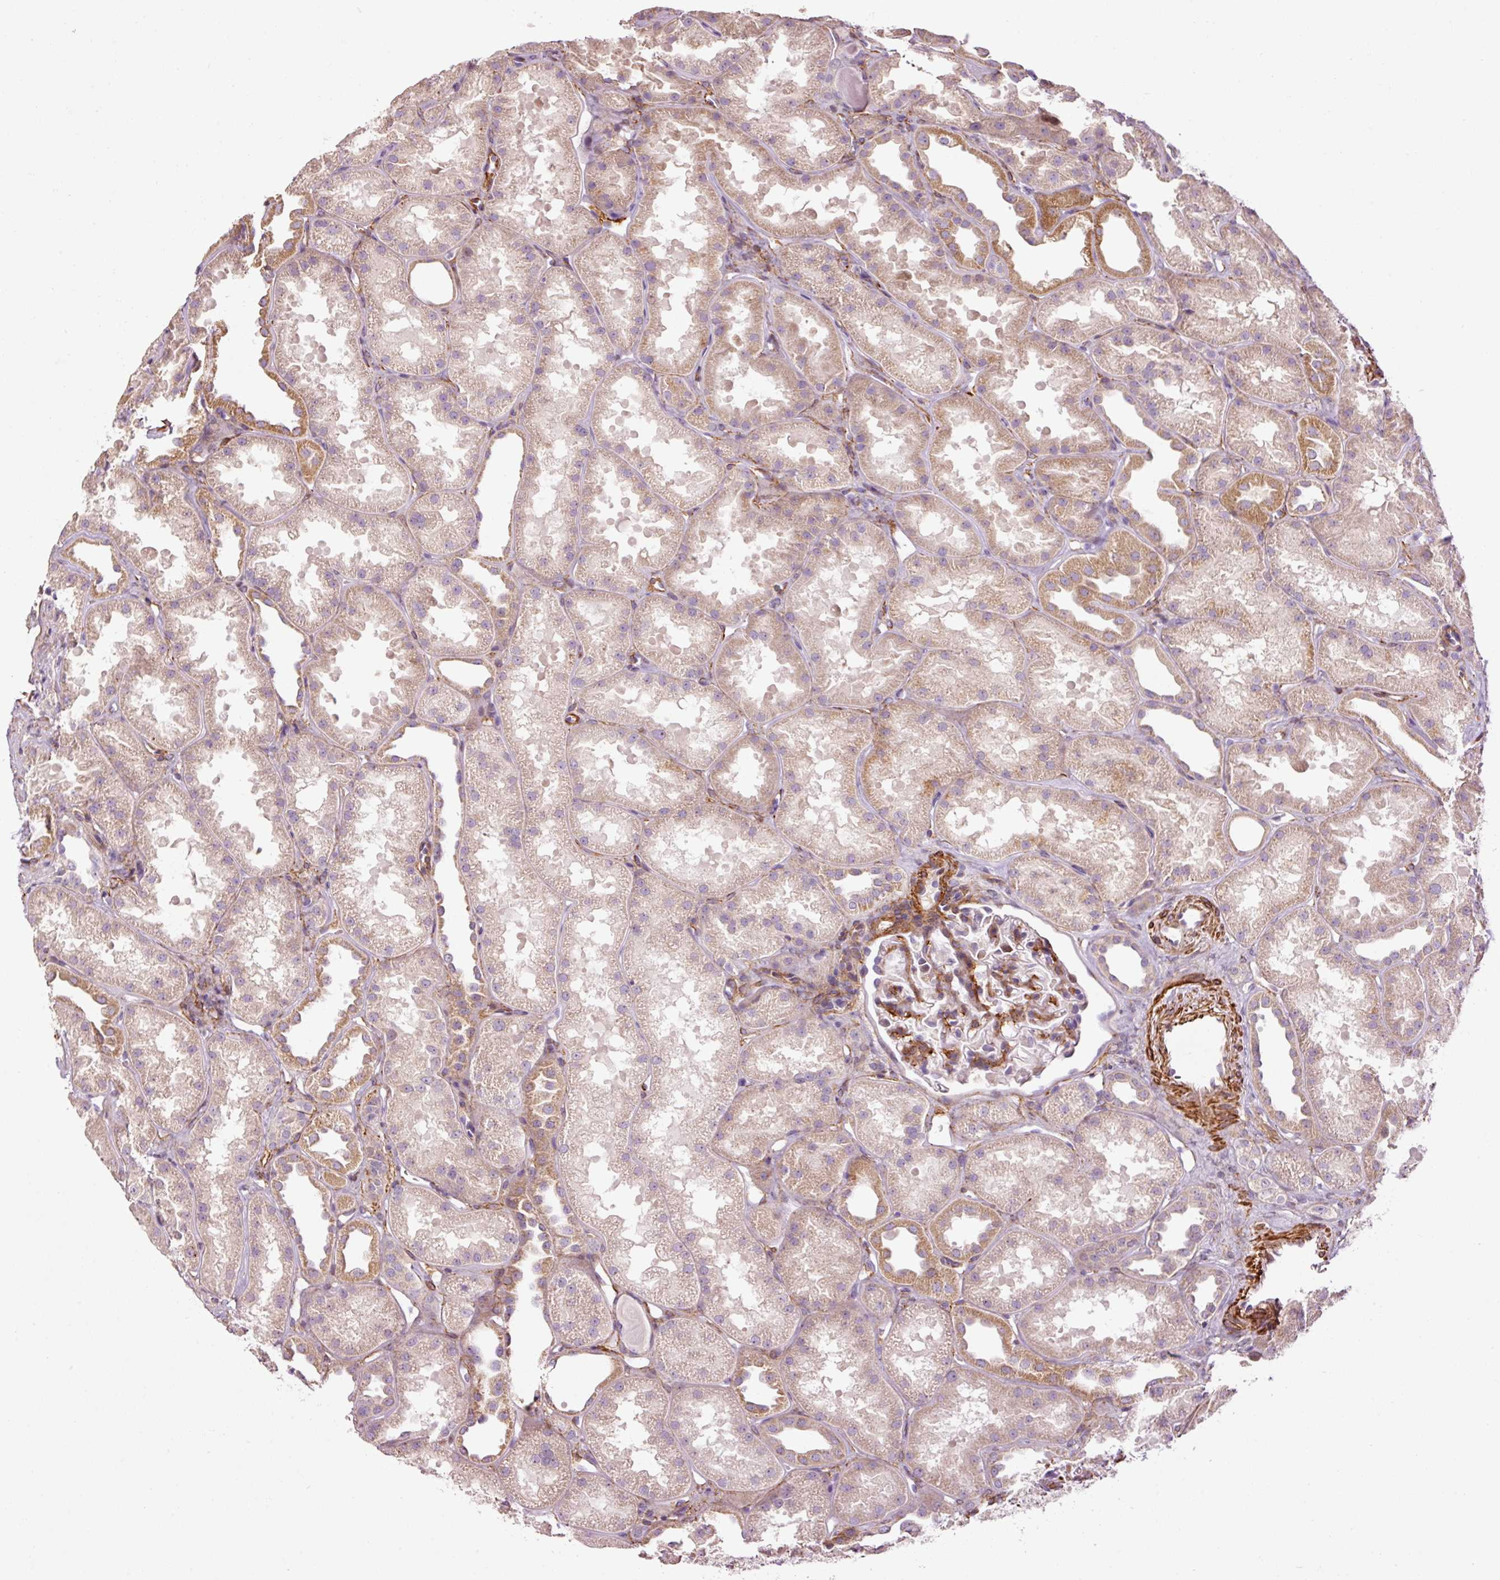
{"staining": {"intensity": "moderate", "quantity": "<25%", "location": "cytoplasmic/membranous"}, "tissue": "kidney", "cell_type": "Cells in glomeruli", "image_type": "normal", "snomed": [{"axis": "morphology", "description": "Normal tissue, NOS"}, {"axis": "topography", "description": "Kidney"}], "caption": "IHC of unremarkable kidney demonstrates low levels of moderate cytoplasmic/membranous expression in approximately <25% of cells in glomeruli.", "gene": "ANKRD20A1", "patient": {"sex": "male", "age": 61}}